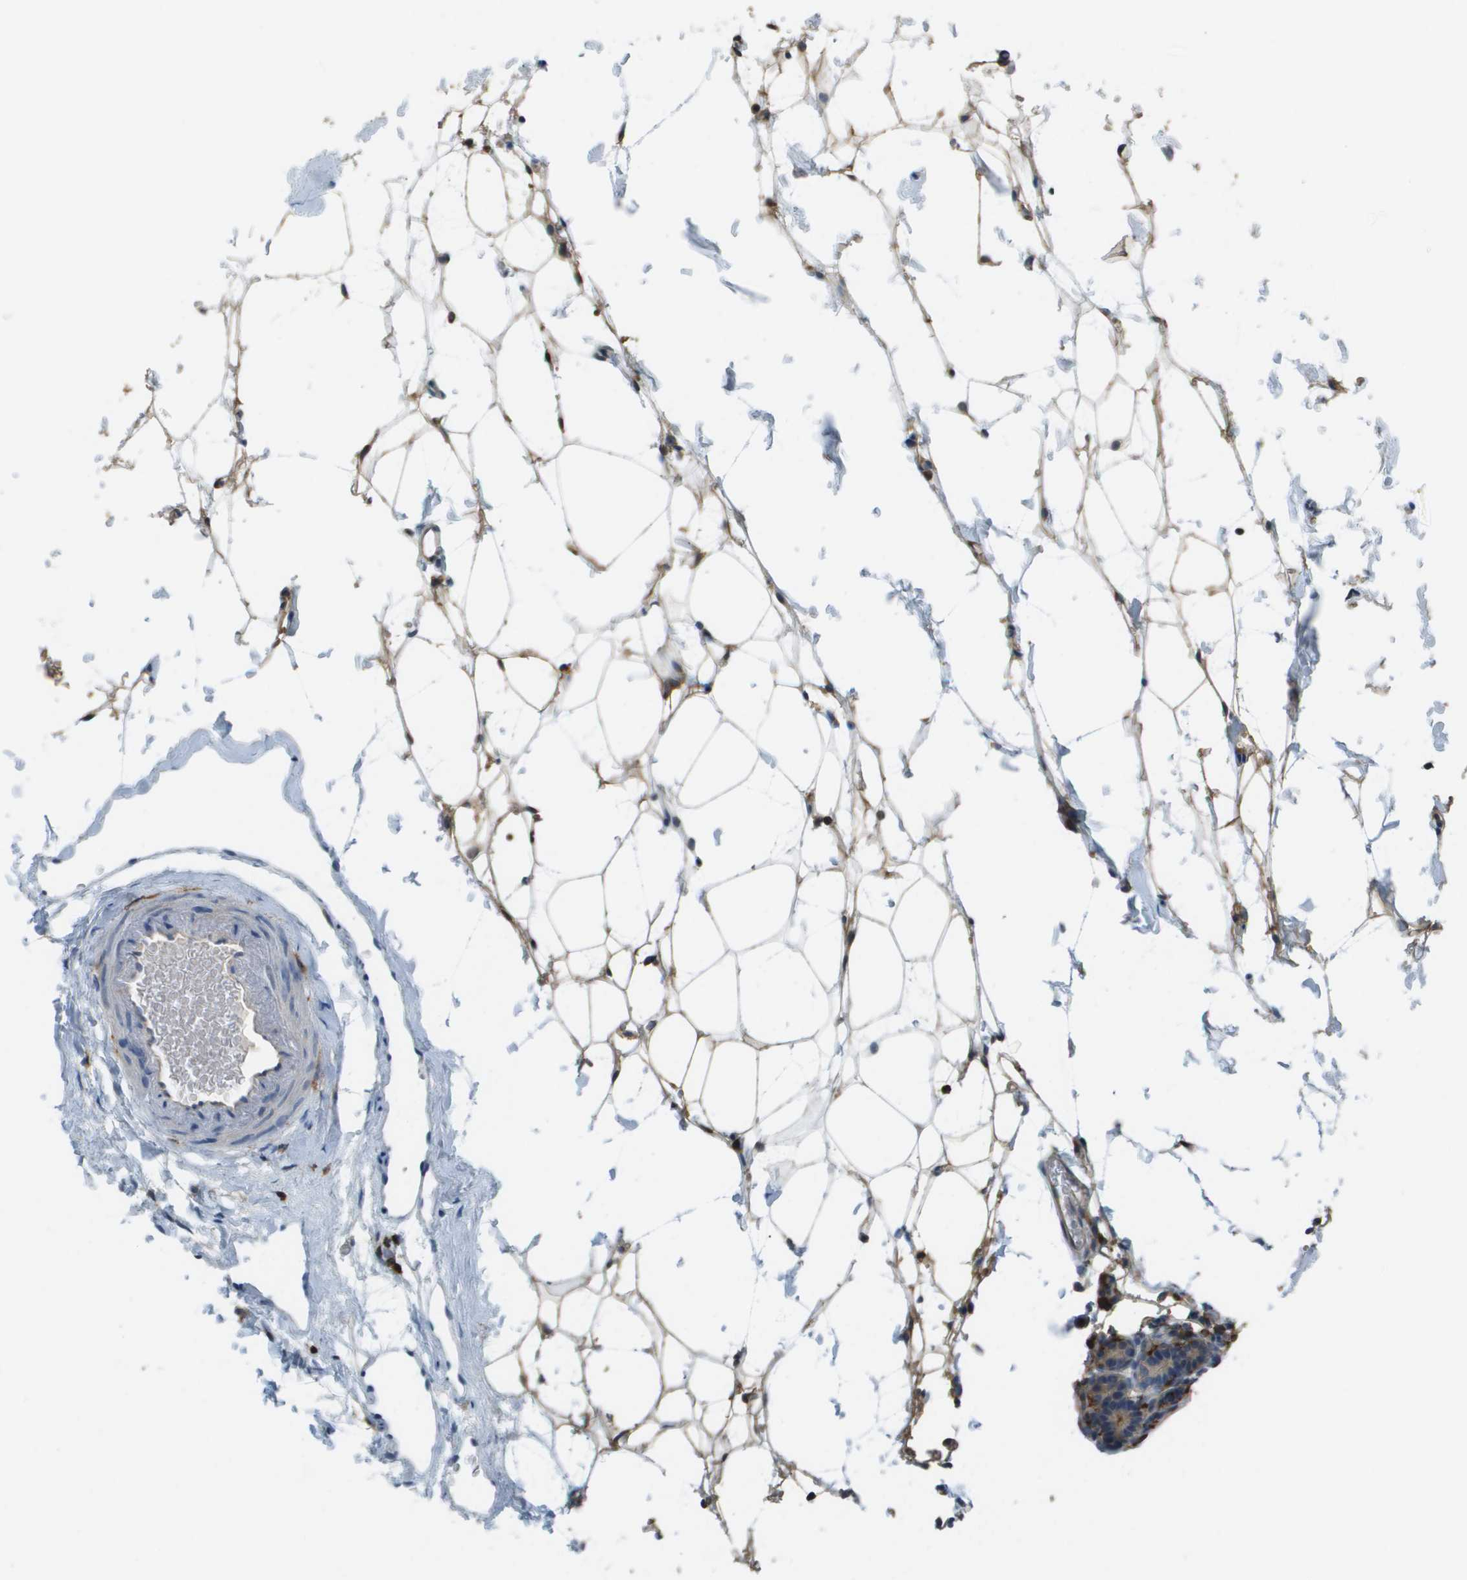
{"staining": {"intensity": "moderate", "quantity": ">75%", "location": "cytoplasmic/membranous"}, "tissue": "adipose tissue", "cell_type": "Adipocytes", "image_type": "normal", "snomed": [{"axis": "morphology", "description": "Normal tissue, NOS"}, {"axis": "topography", "description": "Breast"}, {"axis": "topography", "description": "Soft tissue"}], "caption": "Protein expression analysis of unremarkable adipose tissue displays moderate cytoplasmic/membranous staining in about >75% of adipocytes.", "gene": "APBB1IP", "patient": {"sex": "female", "age": 75}}